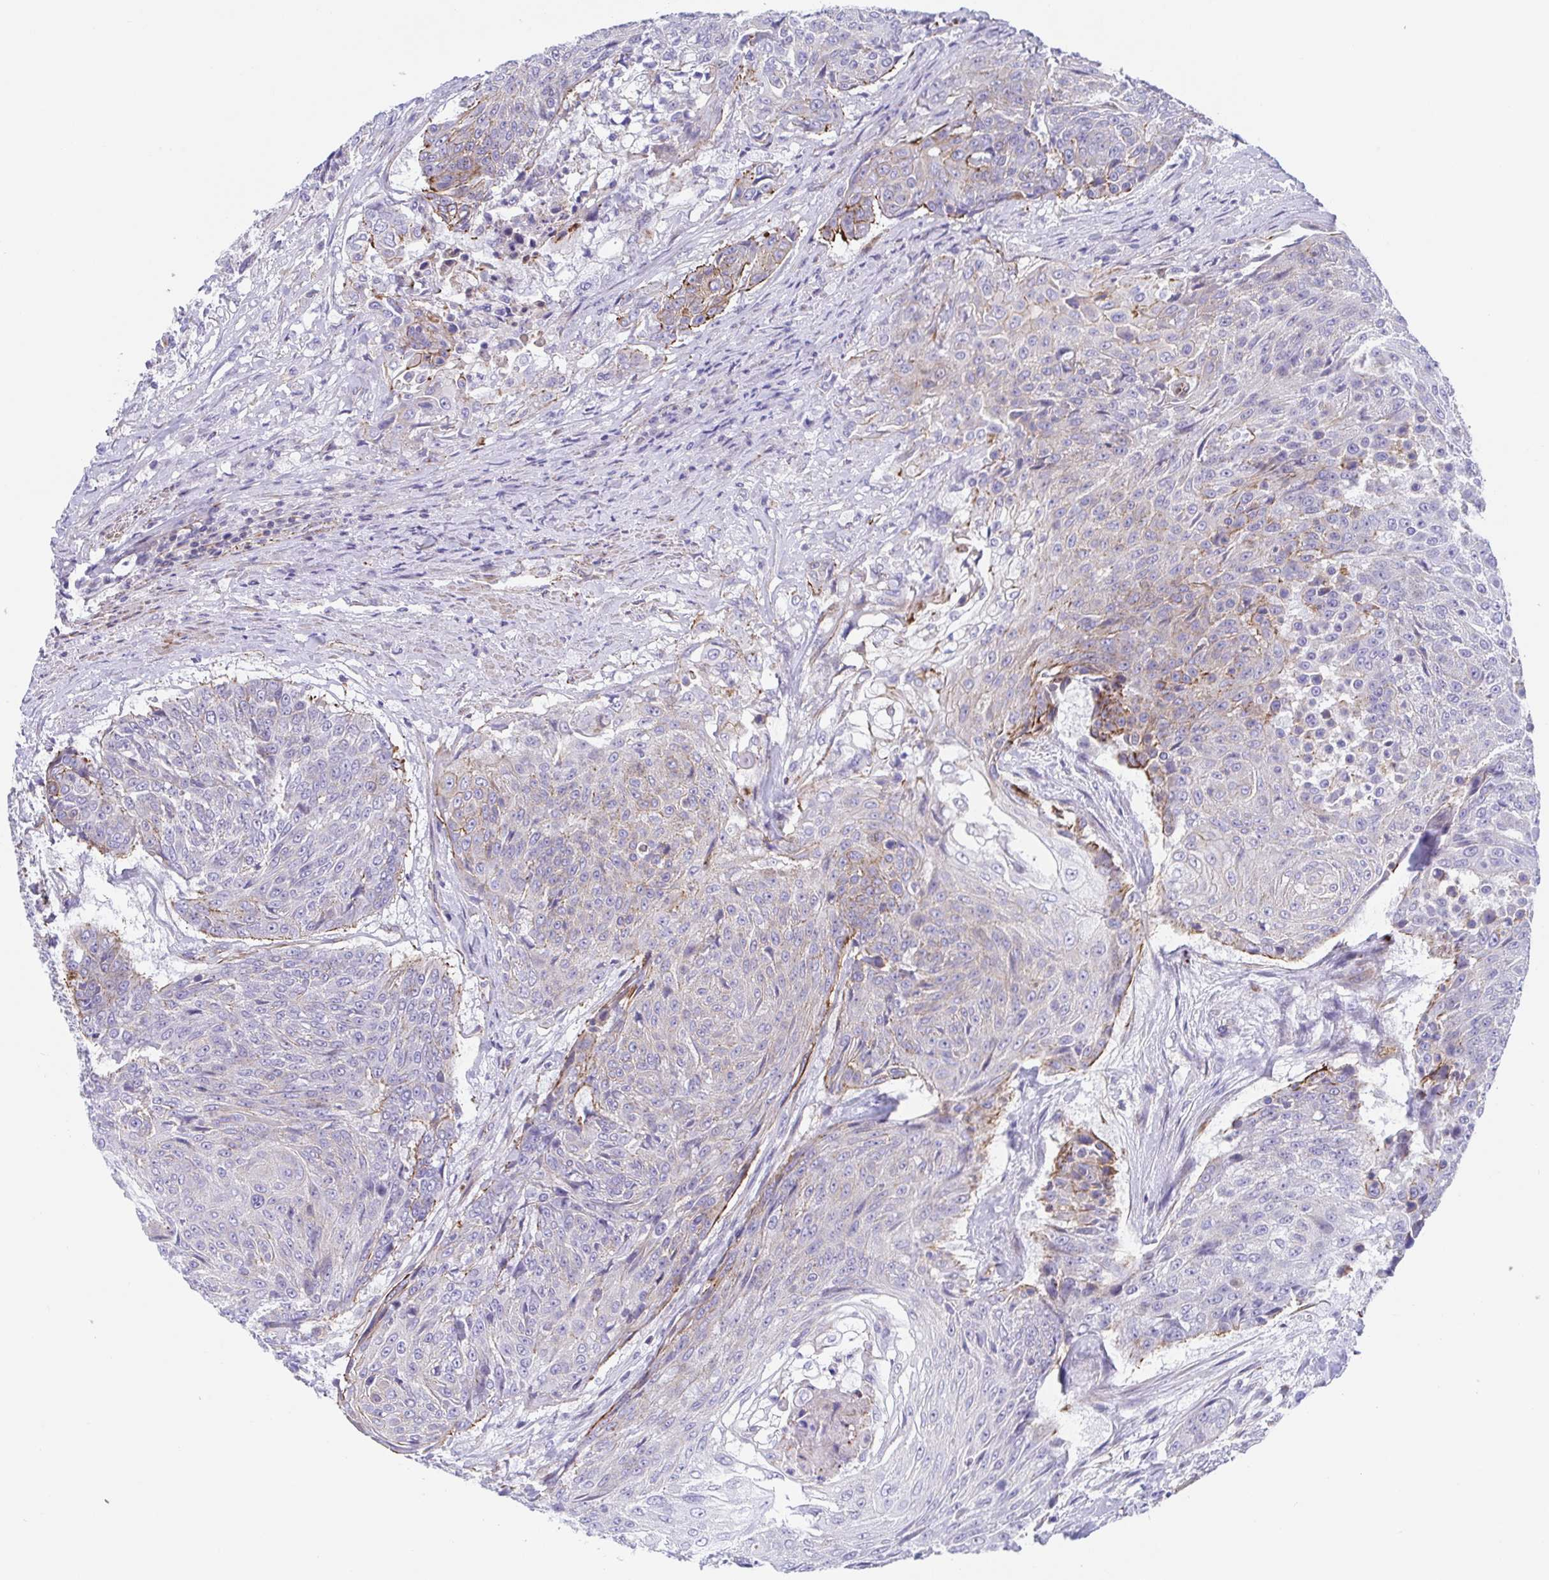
{"staining": {"intensity": "weak", "quantity": "<25%", "location": "cytoplasmic/membranous"}, "tissue": "urothelial cancer", "cell_type": "Tumor cells", "image_type": "cancer", "snomed": [{"axis": "morphology", "description": "Urothelial carcinoma, High grade"}, {"axis": "topography", "description": "Urinary bladder"}], "caption": "DAB immunohistochemical staining of urothelial cancer reveals no significant staining in tumor cells.", "gene": "TRAM2", "patient": {"sex": "female", "age": 63}}